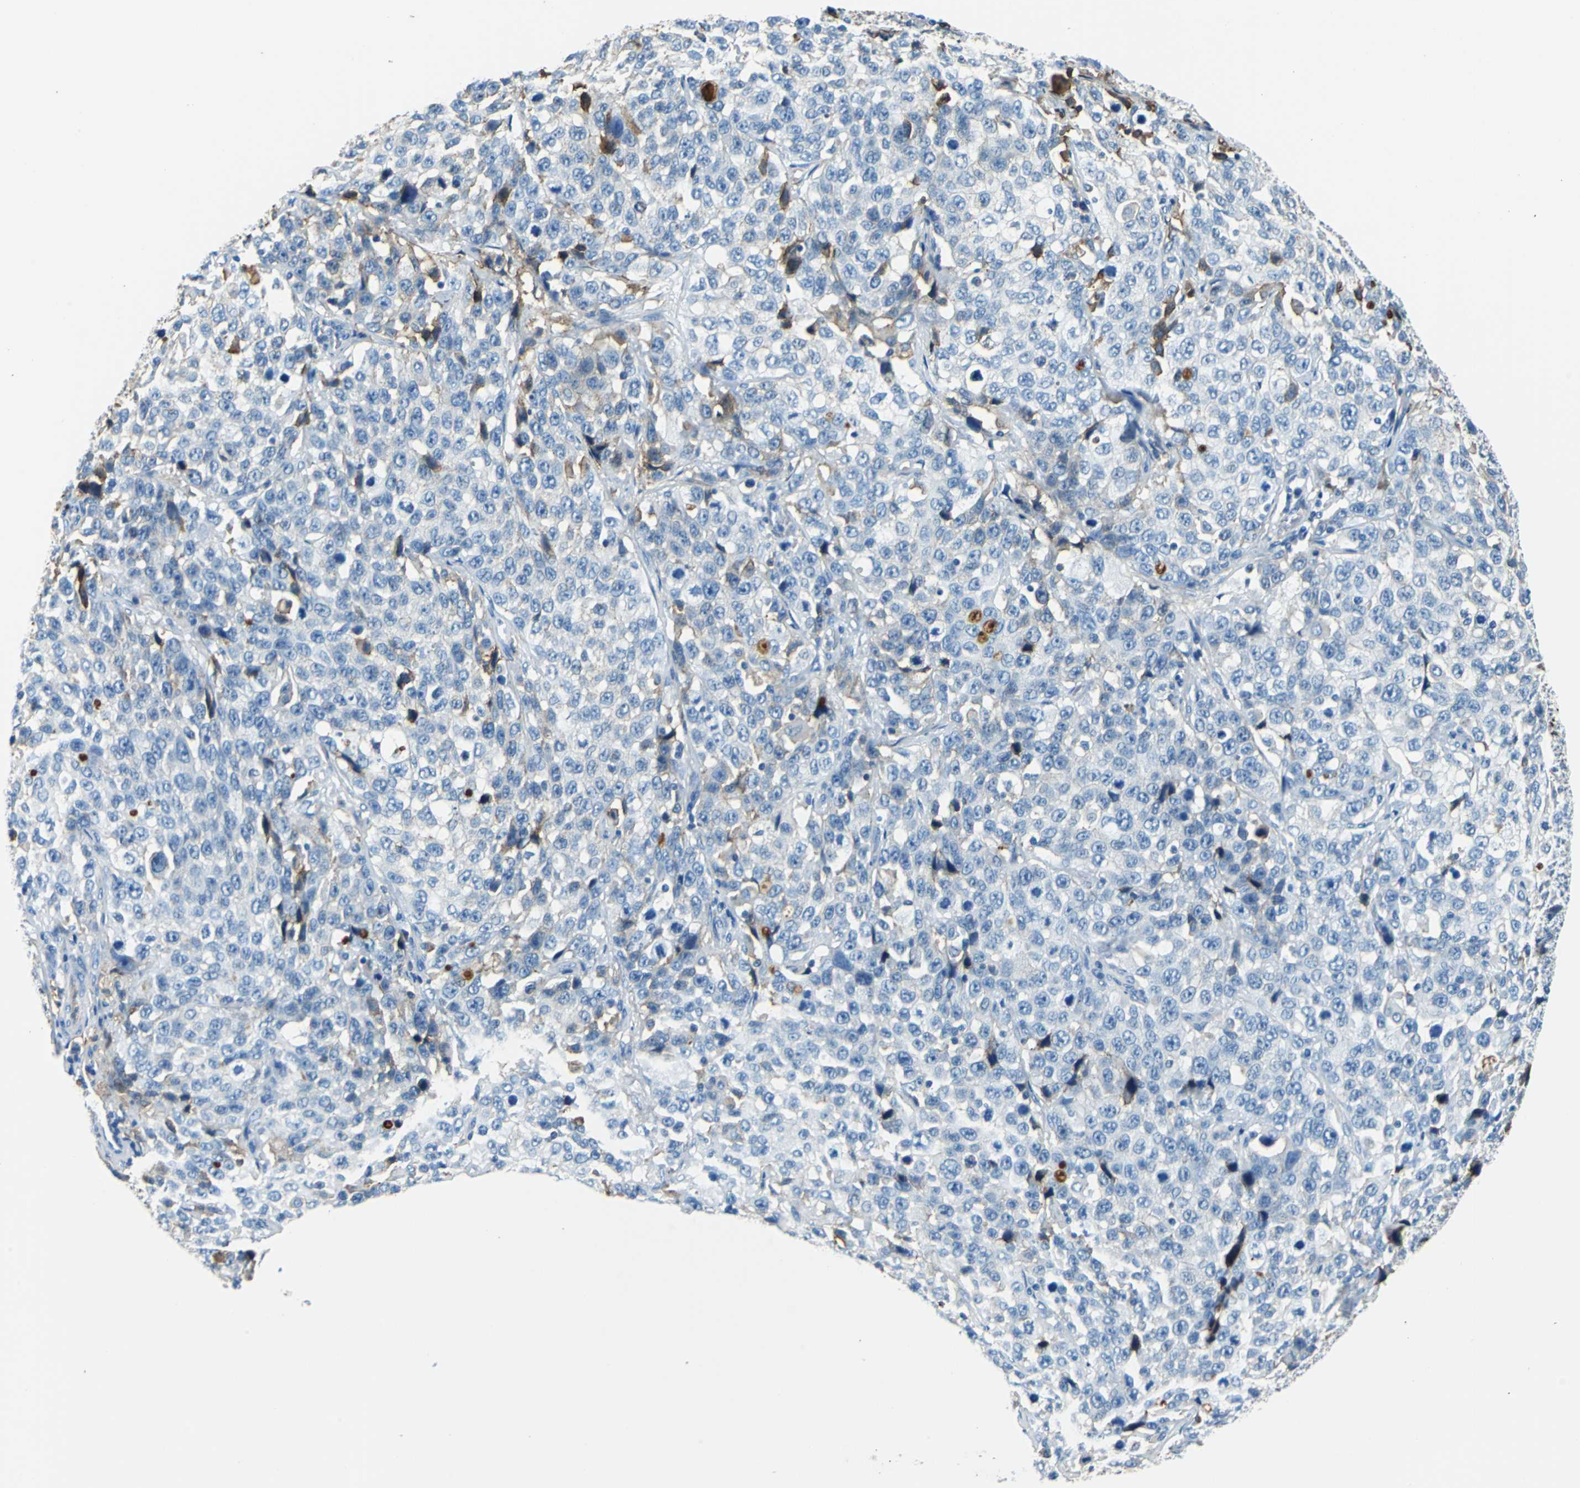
{"staining": {"intensity": "moderate", "quantity": "<25%", "location": "cytoplasmic/membranous"}, "tissue": "stomach cancer", "cell_type": "Tumor cells", "image_type": "cancer", "snomed": [{"axis": "morphology", "description": "Normal tissue, NOS"}, {"axis": "morphology", "description": "Adenocarcinoma, NOS"}, {"axis": "topography", "description": "Stomach"}], "caption": "There is low levels of moderate cytoplasmic/membranous positivity in tumor cells of stomach adenocarcinoma, as demonstrated by immunohistochemical staining (brown color).", "gene": "ALB", "patient": {"sex": "male", "age": 48}}